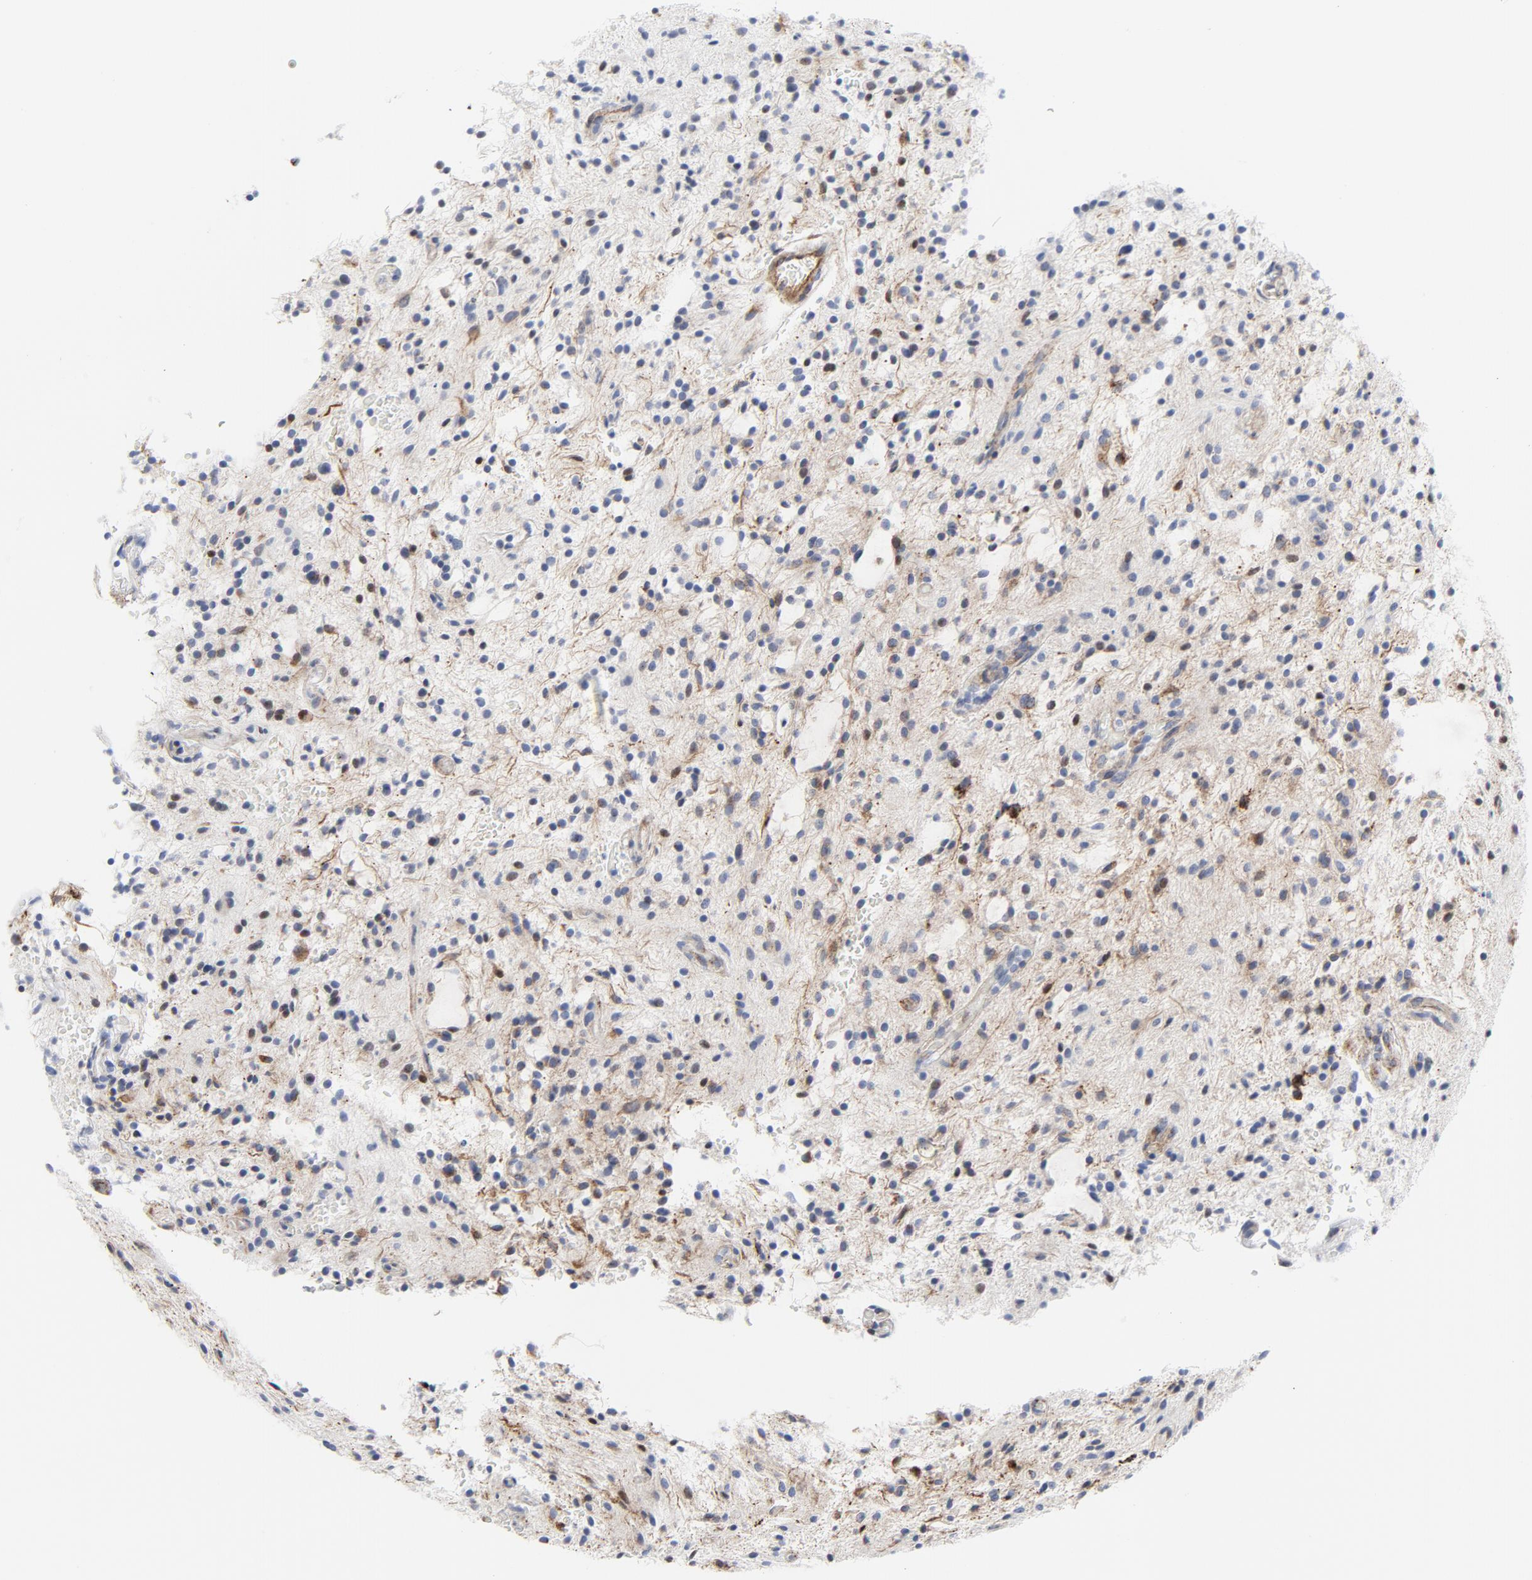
{"staining": {"intensity": "moderate", "quantity": "<25%", "location": "cytoplasmic/membranous"}, "tissue": "glioma", "cell_type": "Tumor cells", "image_type": "cancer", "snomed": [{"axis": "morphology", "description": "Glioma, malignant, NOS"}, {"axis": "topography", "description": "Cerebellum"}], "caption": "Immunohistochemistry of glioma reveals low levels of moderate cytoplasmic/membranous positivity in about <25% of tumor cells. (DAB (3,3'-diaminobenzidine) IHC with brightfield microscopy, high magnification).", "gene": "TUBB1", "patient": {"sex": "female", "age": 10}}